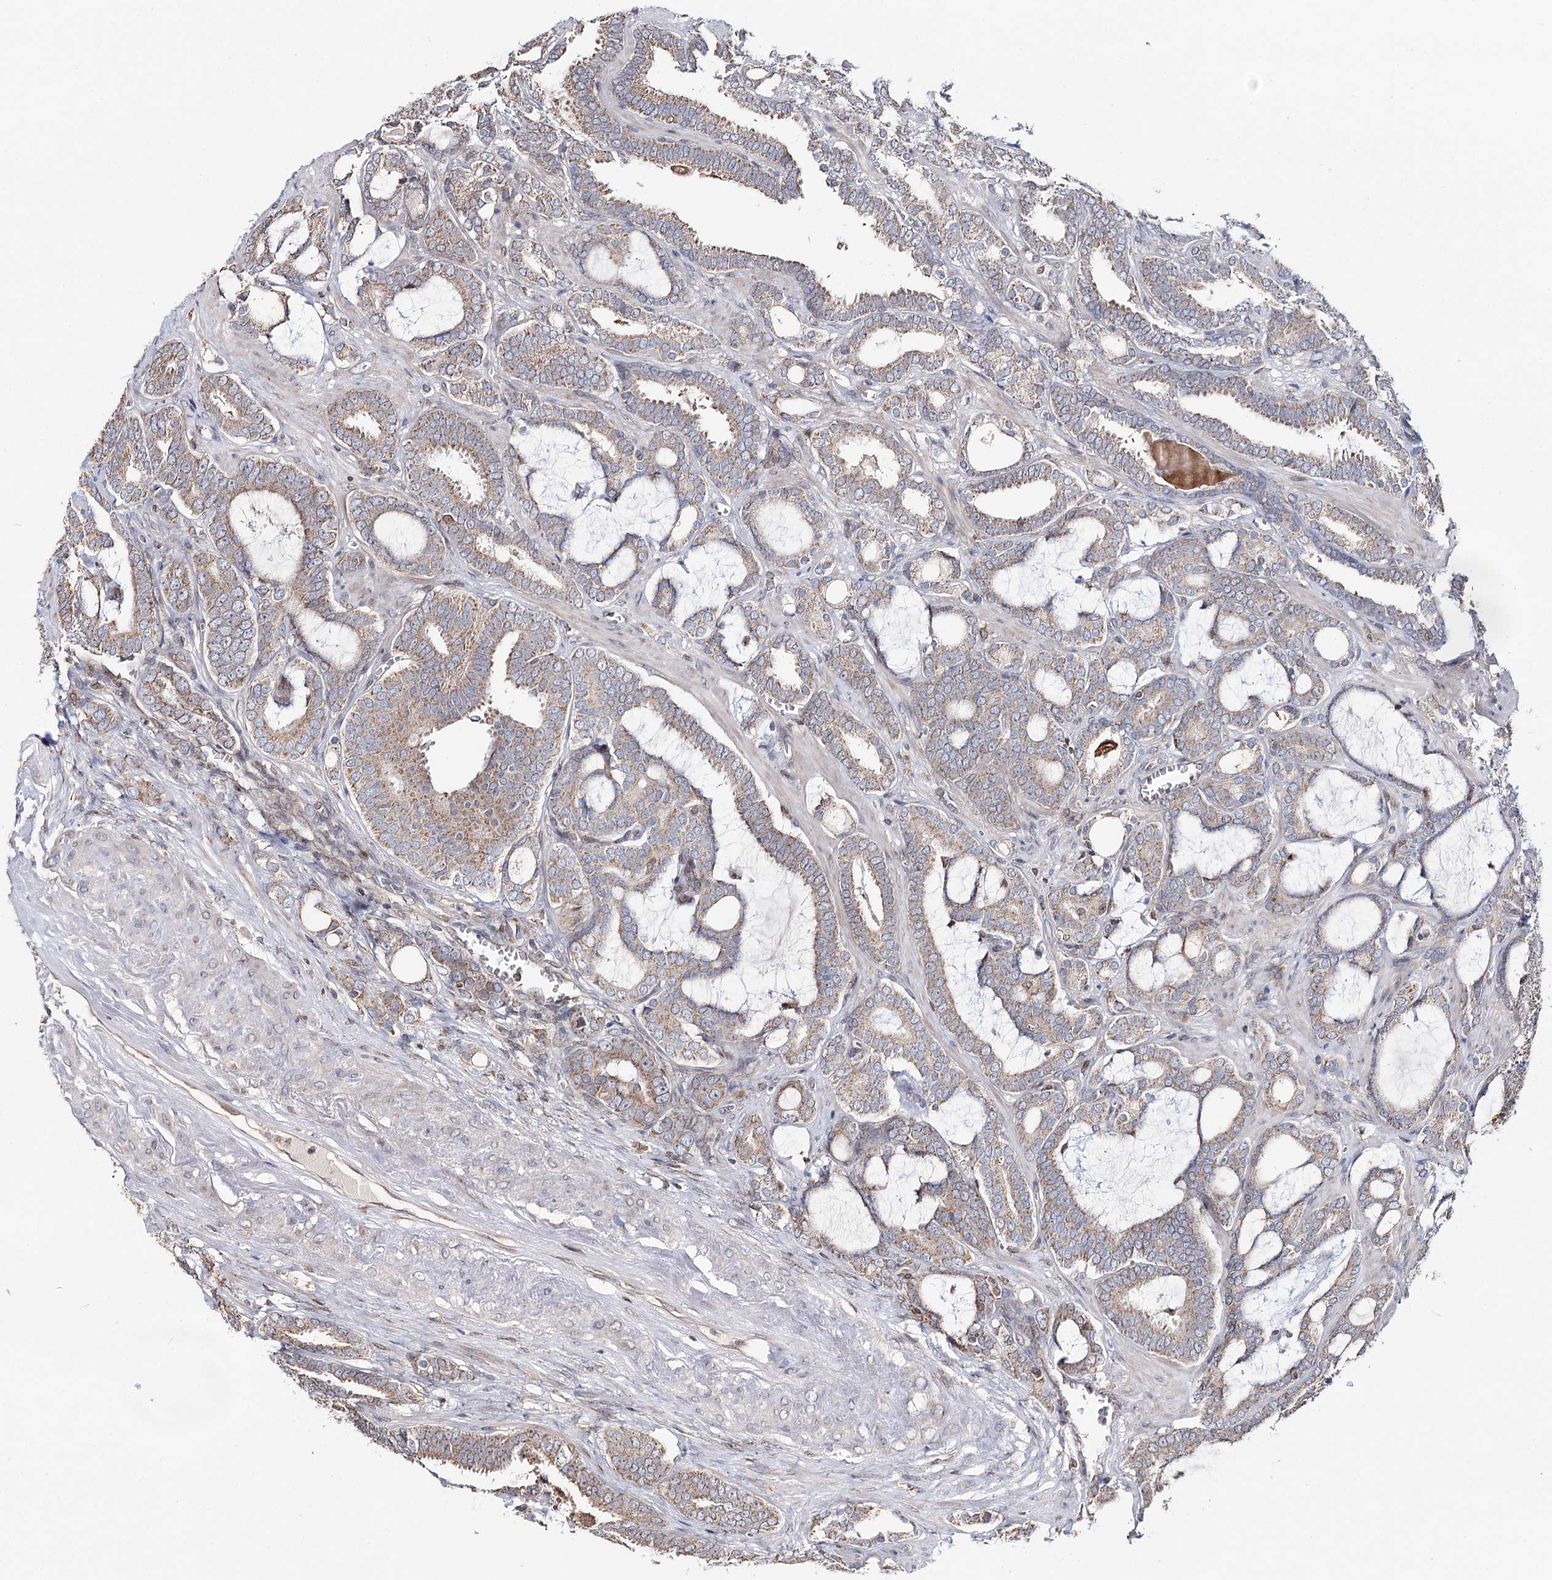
{"staining": {"intensity": "weak", "quantity": ">75%", "location": "cytoplasmic/membranous"}, "tissue": "prostate cancer", "cell_type": "Tumor cells", "image_type": "cancer", "snomed": [{"axis": "morphology", "description": "Adenocarcinoma, High grade"}, {"axis": "topography", "description": "Prostate and seminal vesicle, NOS"}], "caption": "A photomicrograph of human prostate adenocarcinoma (high-grade) stained for a protein exhibits weak cytoplasmic/membranous brown staining in tumor cells.", "gene": "CFAP46", "patient": {"sex": "male", "age": 67}}